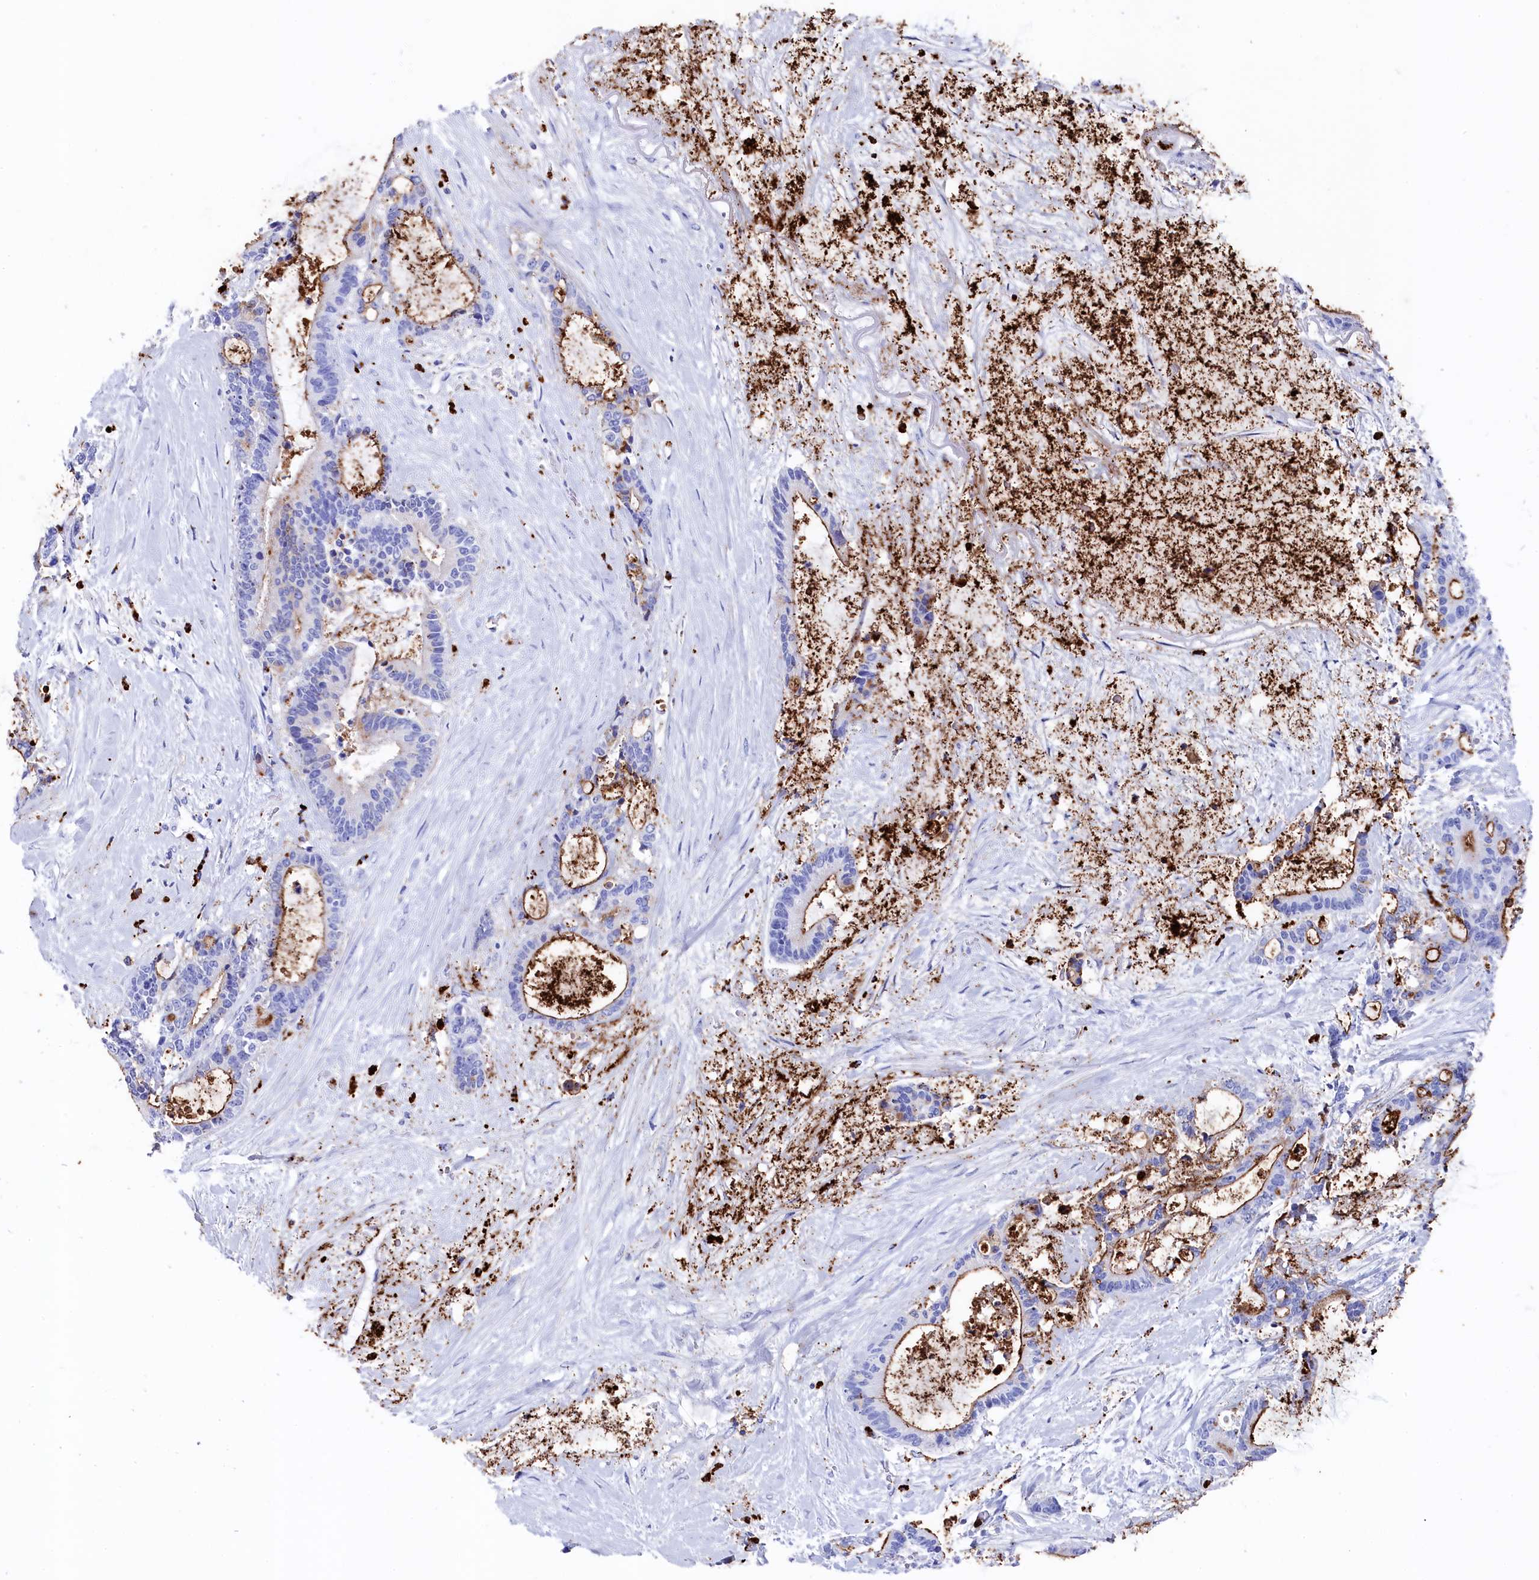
{"staining": {"intensity": "moderate", "quantity": "<25%", "location": "cytoplasmic/membranous"}, "tissue": "liver cancer", "cell_type": "Tumor cells", "image_type": "cancer", "snomed": [{"axis": "morphology", "description": "Normal tissue, NOS"}, {"axis": "morphology", "description": "Cholangiocarcinoma"}, {"axis": "topography", "description": "Liver"}, {"axis": "topography", "description": "Peripheral nerve tissue"}], "caption": "This is an image of immunohistochemistry (IHC) staining of liver cholangiocarcinoma, which shows moderate expression in the cytoplasmic/membranous of tumor cells.", "gene": "PLAC8", "patient": {"sex": "female", "age": 73}}